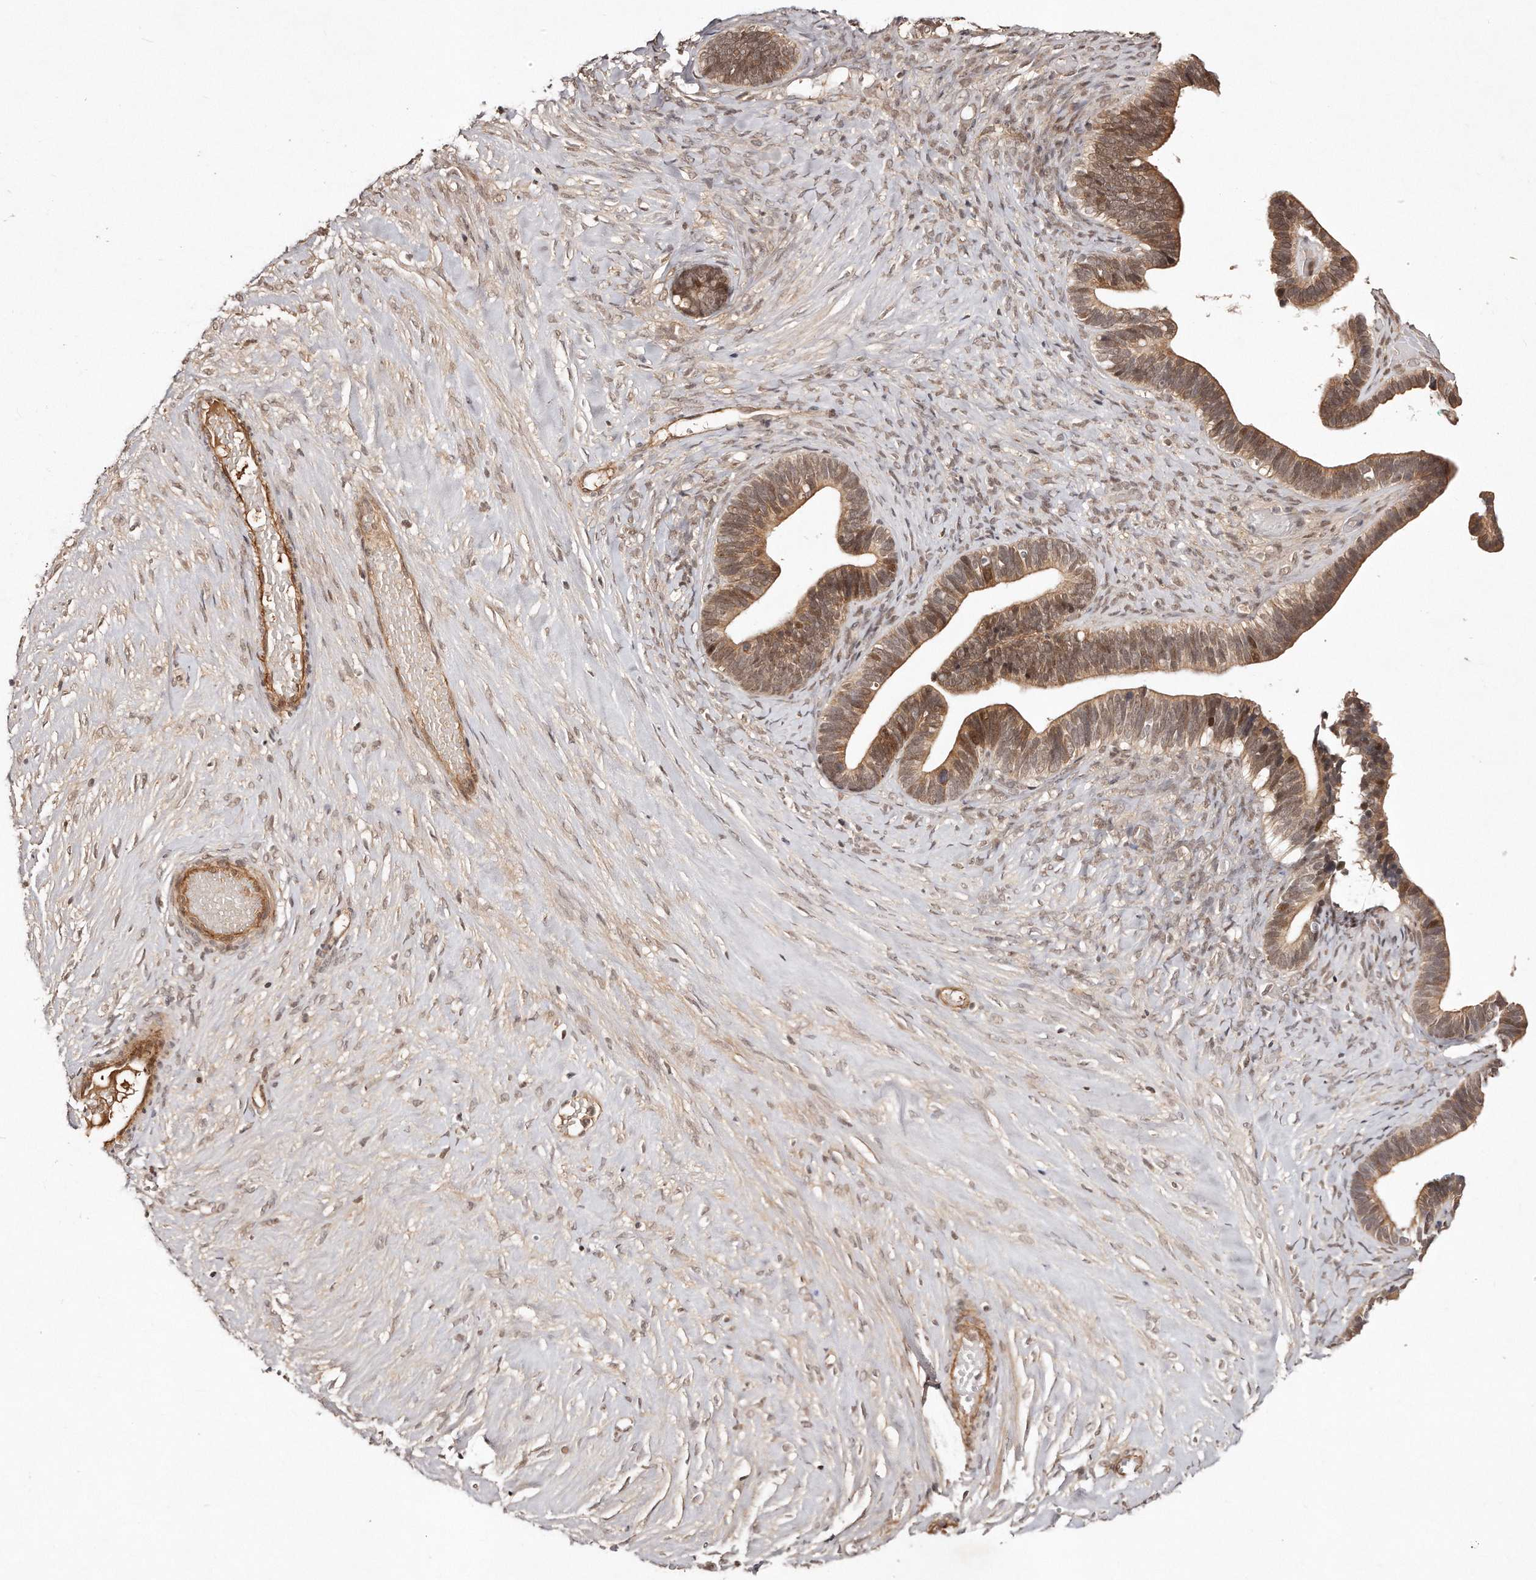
{"staining": {"intensity": "moderate", "quantity": ">75%", "location": "cytoplasmic/membranous,nuclear"}, "tissue": "ovarian cancer", "cell_type": "Tumor cells", "image_type": "cancer", "snomed": [{"axis": "morphology", "description": "Cystadenocarcinoma, serous, NOS"}, {"axis": "topography", "description": "Ovary"}], "caption": "Serous cystadenocarcinoma (ovarian) stained with a protein marker displays moderate staining in tumor cells.", "gene": "SOX4", "patient": {"sex": "female", "age": 56}}